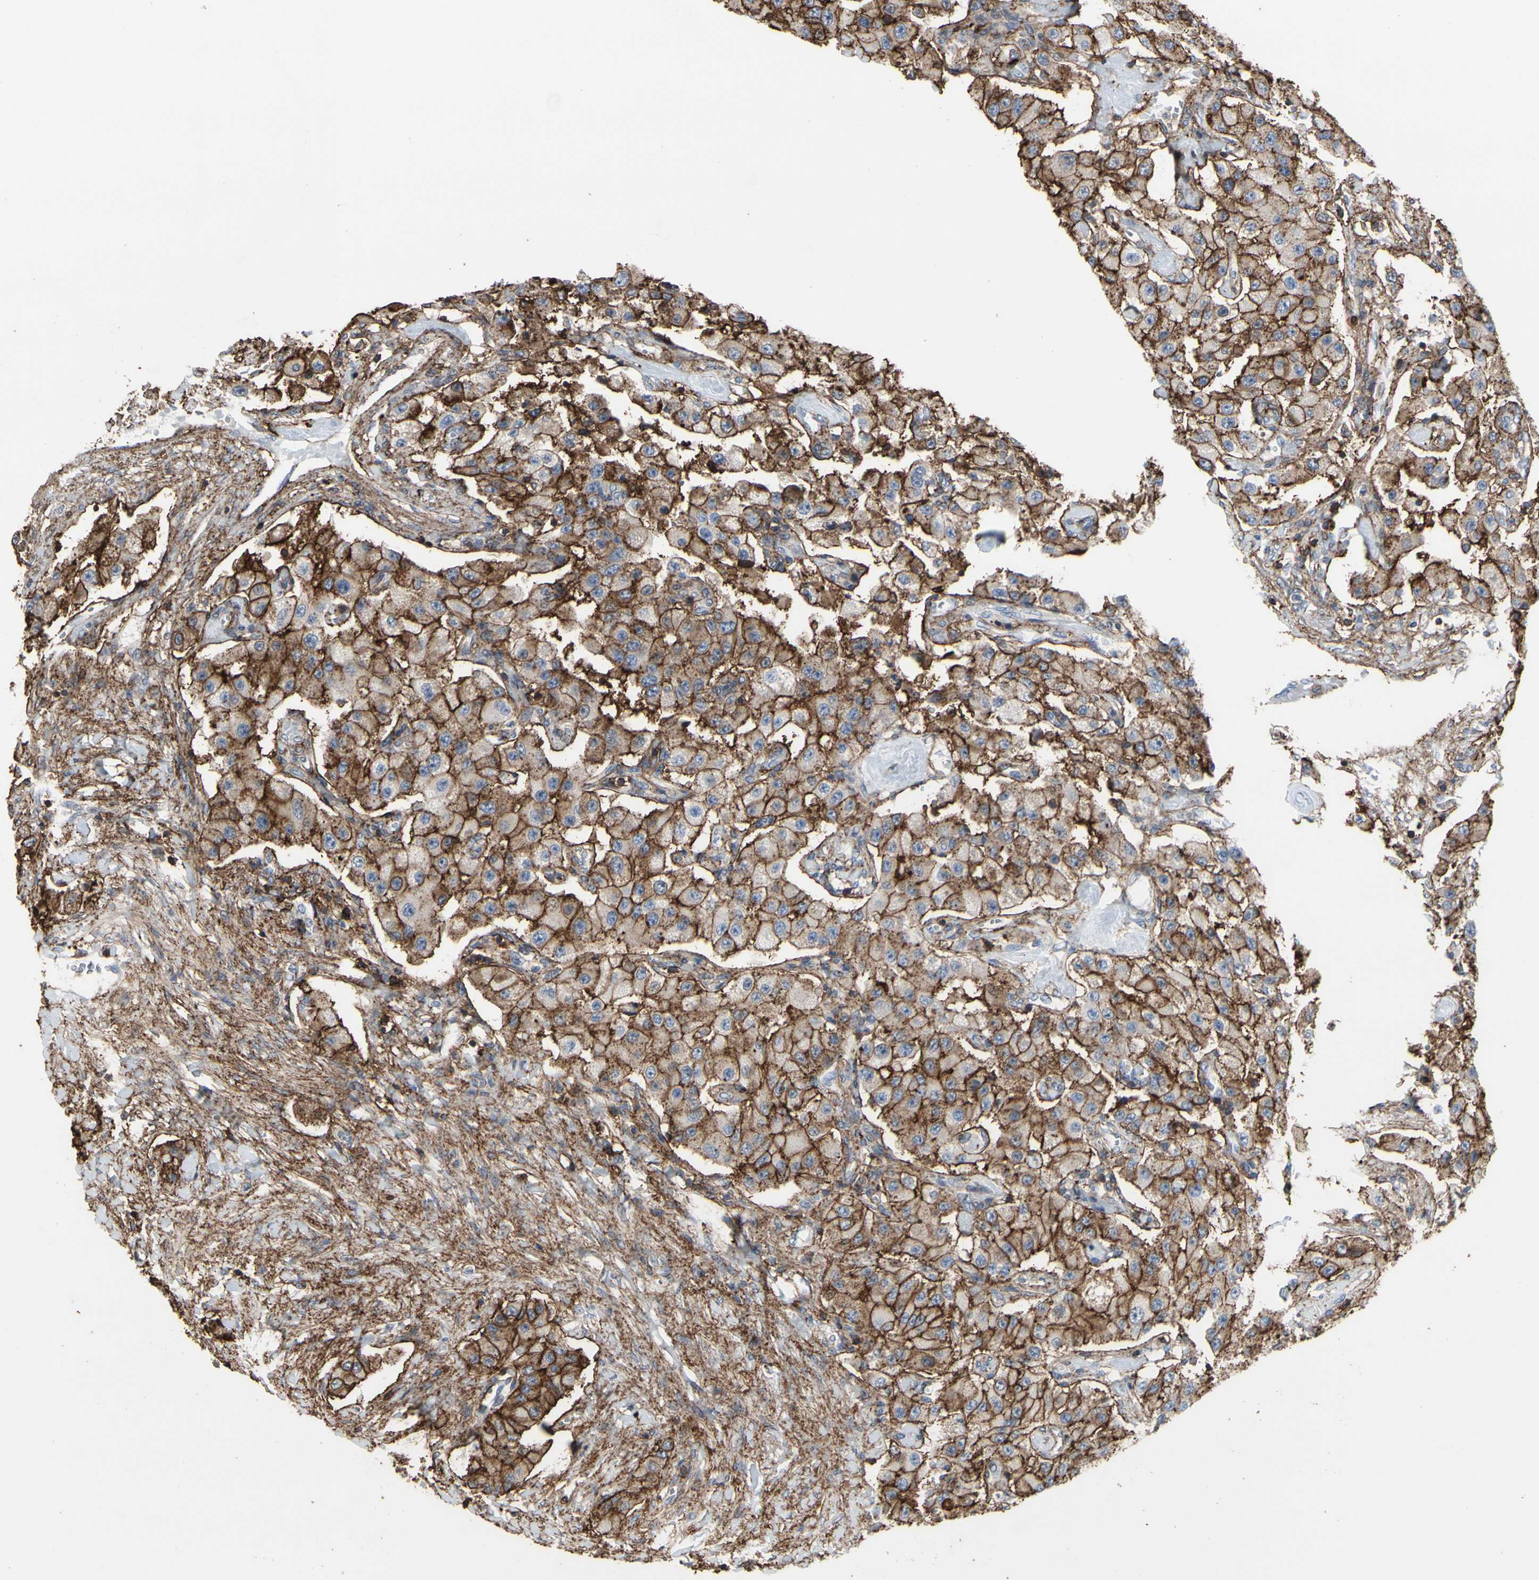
{"staining": {"intensity": "strong", "quantity": ">75%", "location": "cytoplasmic/membranous"}, "tissue": "carcinoid", "cell_type": "Tumor cells", "image_type": "cancer", "snomed": [{"axis": "morphology", "description": "Carcinoid, malignant, NOS"}, {"axis": "topography", "description": "Pancreas"}], "caption": "The immunohistochemical stain labels strong cytoplasmic/membranous positivity in tumor cells of carcinoid tissue. (brown staining indicates protein expression, while blue staining denotes nuclei).", "gene": "ANXA6", "patient": {"sex": "male", "age": 41}}